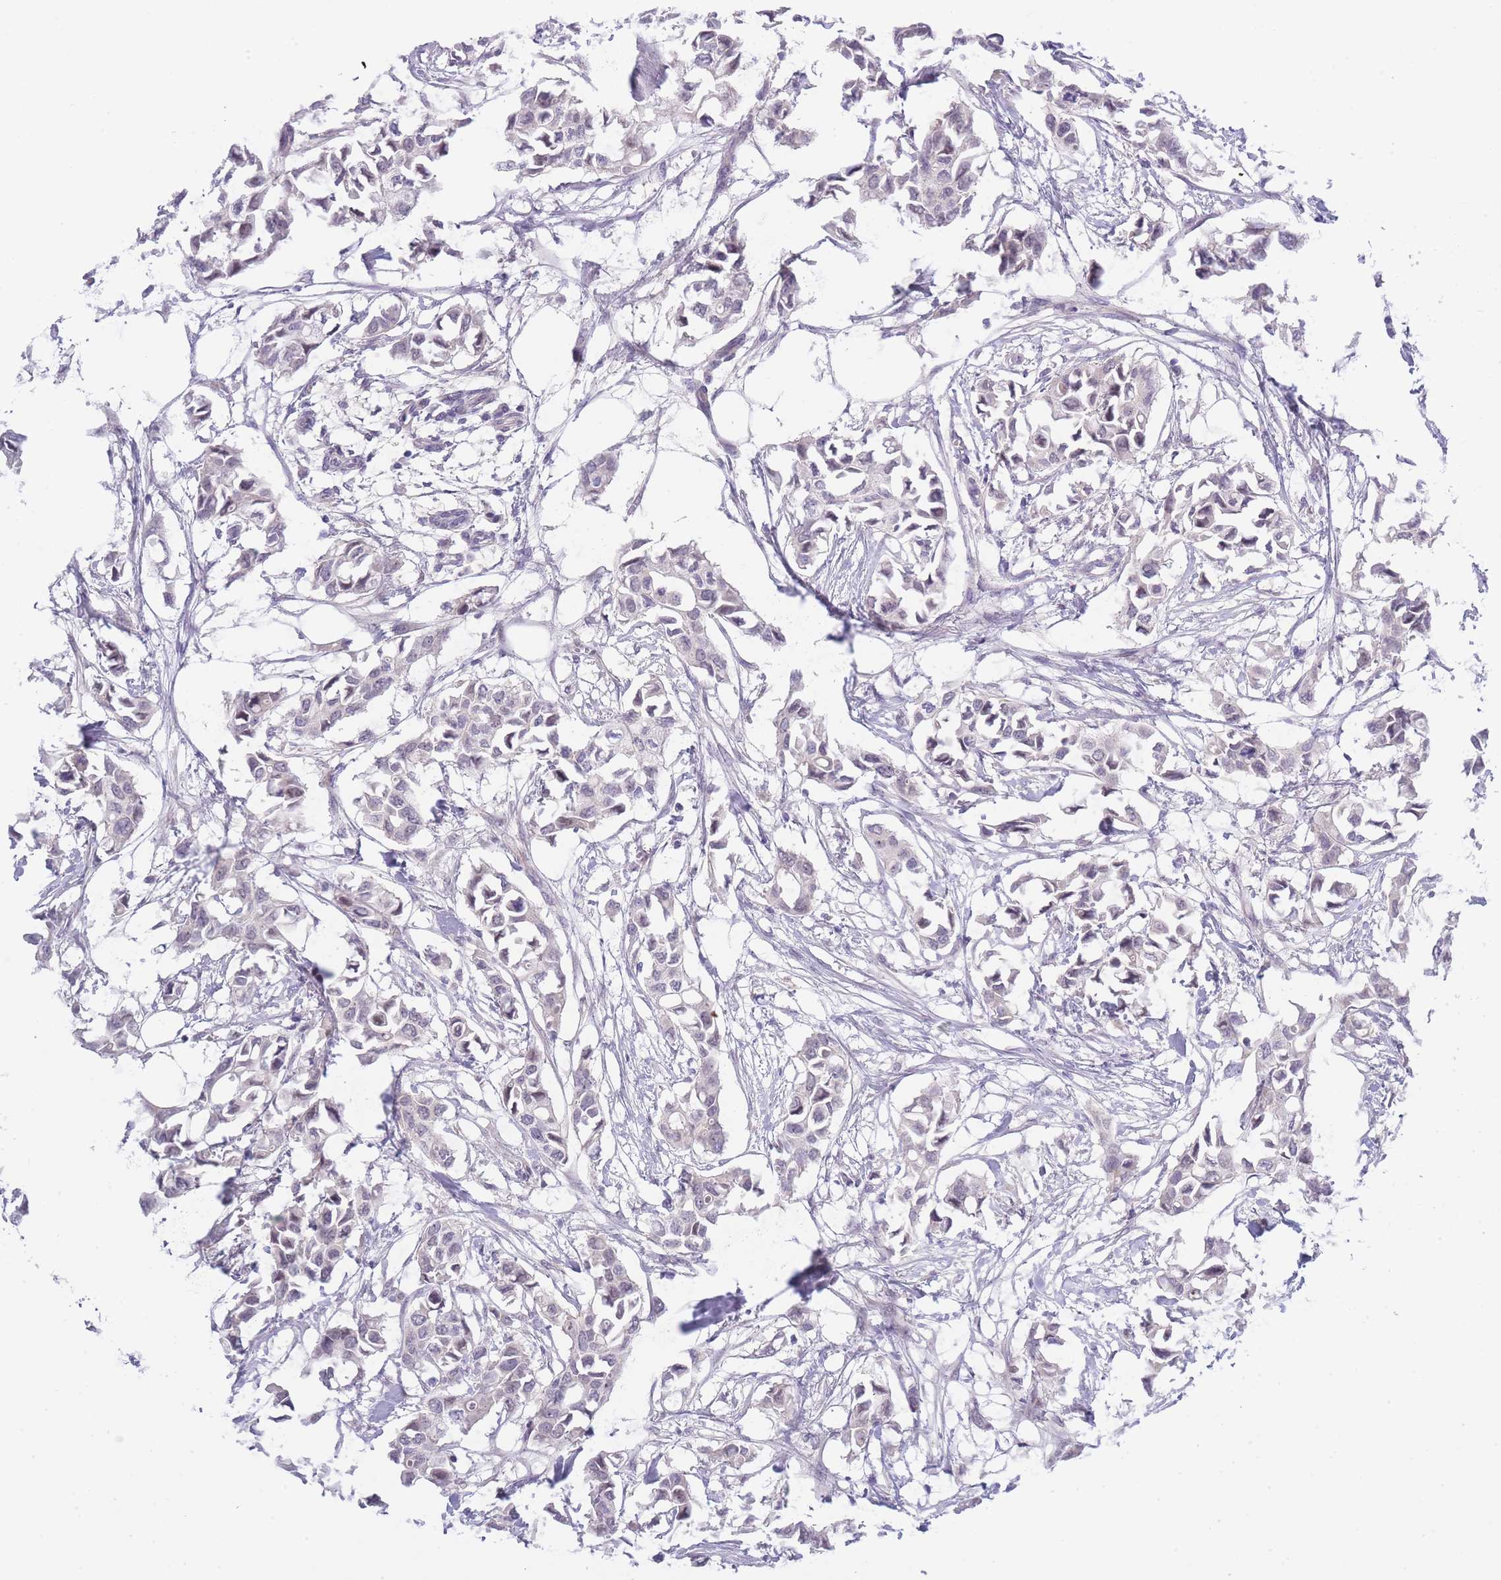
{"staining": {"intensity": "negative", "quantity": "none", "location": "none"}, "tissue": "breast cancer", "cell_type": "Tumor cells", "image_type": "cancer", "snomed": [{"axis": "morphology", "description": "Duct carcinoma"}, {"axis": "topography", "description": "Breast"}], "caption": "The micrograph exhibits no staining of tumor cells in invasive ductal carcinoma (breast). (DAB IHC with hematoxylin counter stain).", "gene": "PRR23B", "patient": {"sex": "female", "age": 41}}